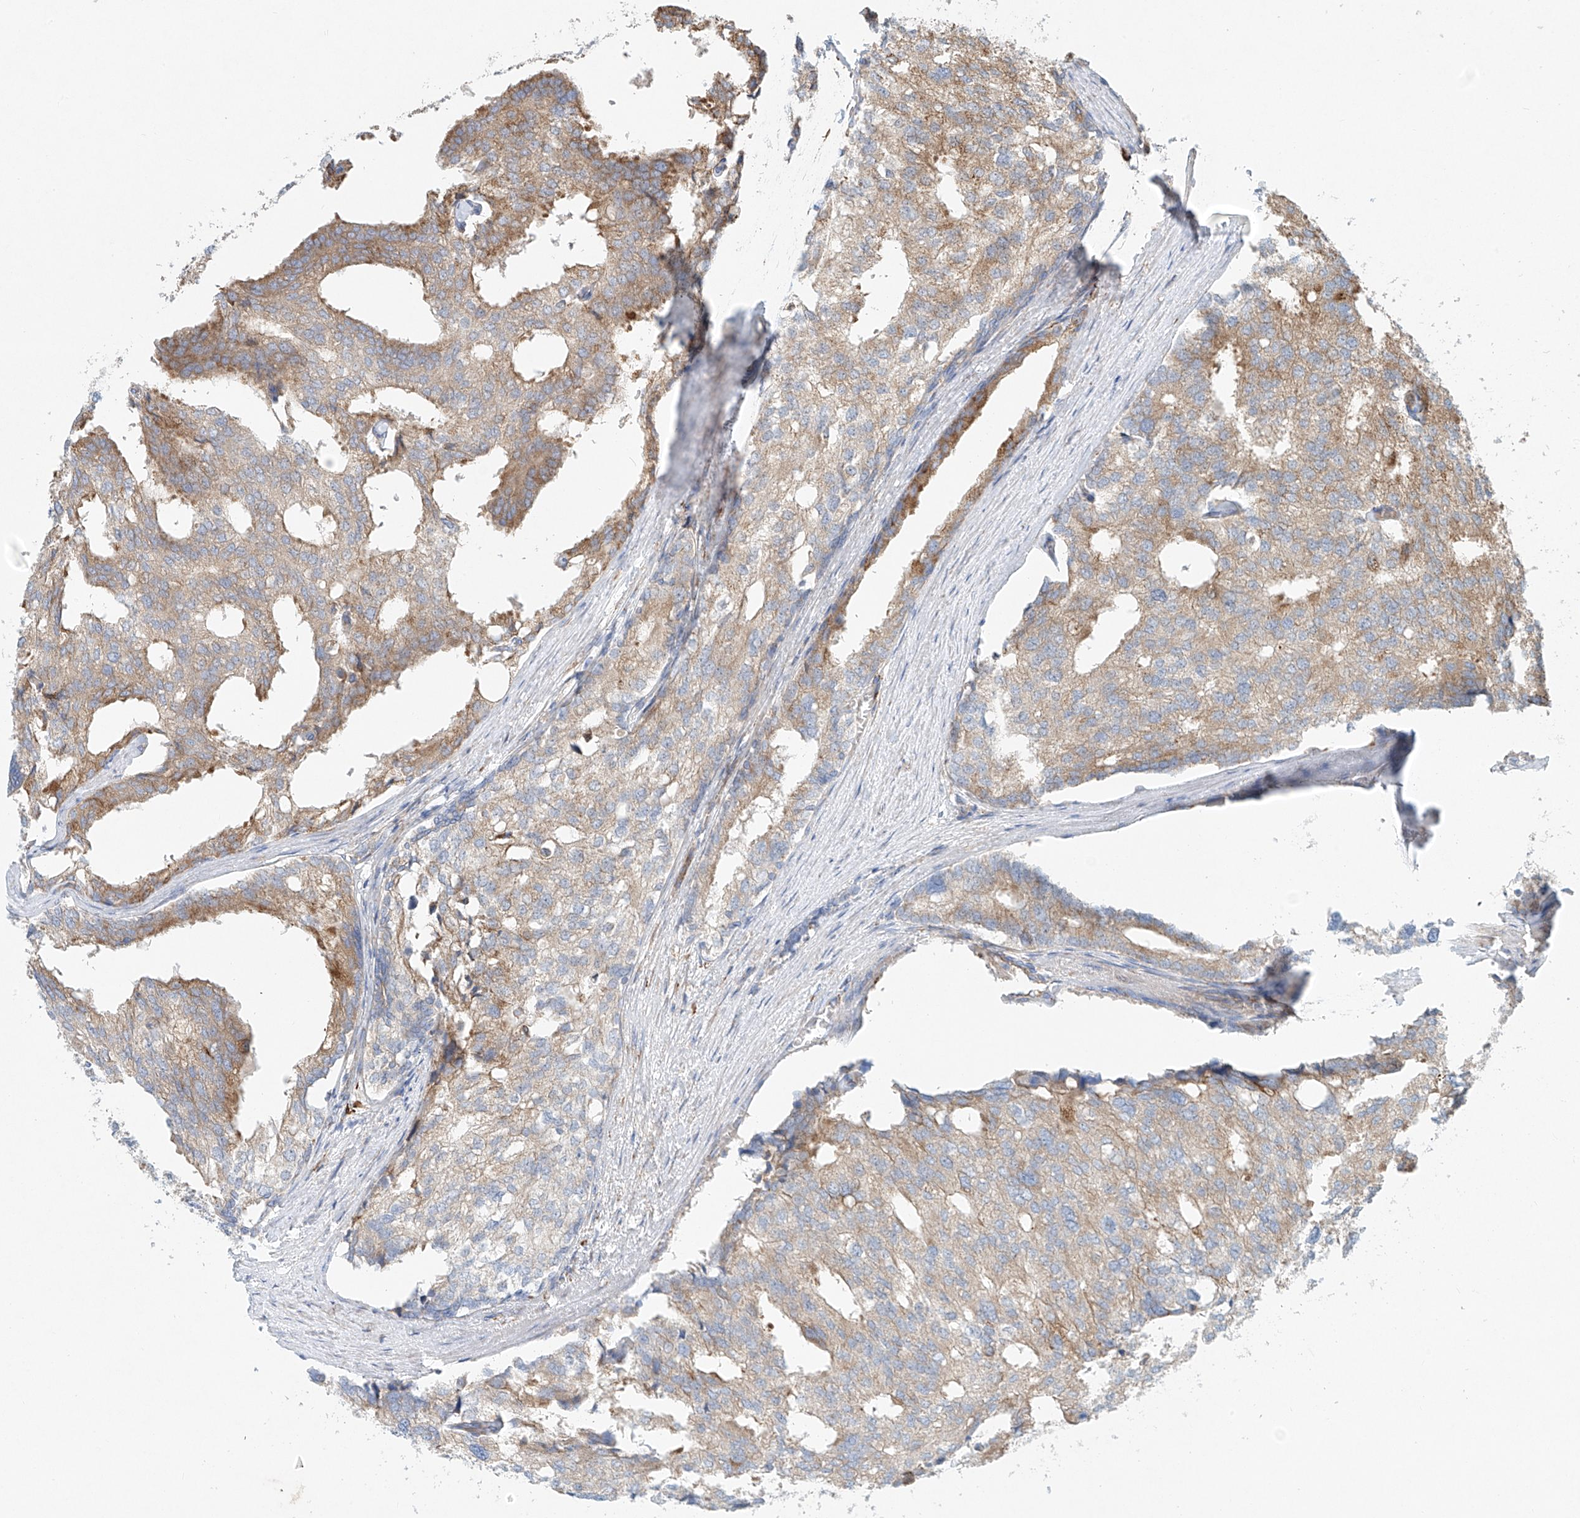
{"staining": {"intensity": "weak", "quantity": ">75%", "location": "cytoplasmic/membranous"}, "tissue": "prostate cancer", "cell_type": "Tumor cells", "image_type": "cancer", "snomed": [{"axis": "morphology", "description": "Adenocarcinoma, High grade"}, {"axis": "topography", "description": "Prostate"}], "caption": "High-magnification brightfield microscopy of prostate cancer (high-grade adenocarcinoma) stained with DAB (3,3'-diaminobenzidine) (brown) and counterstained with hematoxylin (blue). tumor cells exhibit weak cytoplasmic/membranous positivity is appreciated in about>75% of cells.", "gene": "EIPR1", "patient": {"sex": "male", "age": 50}}